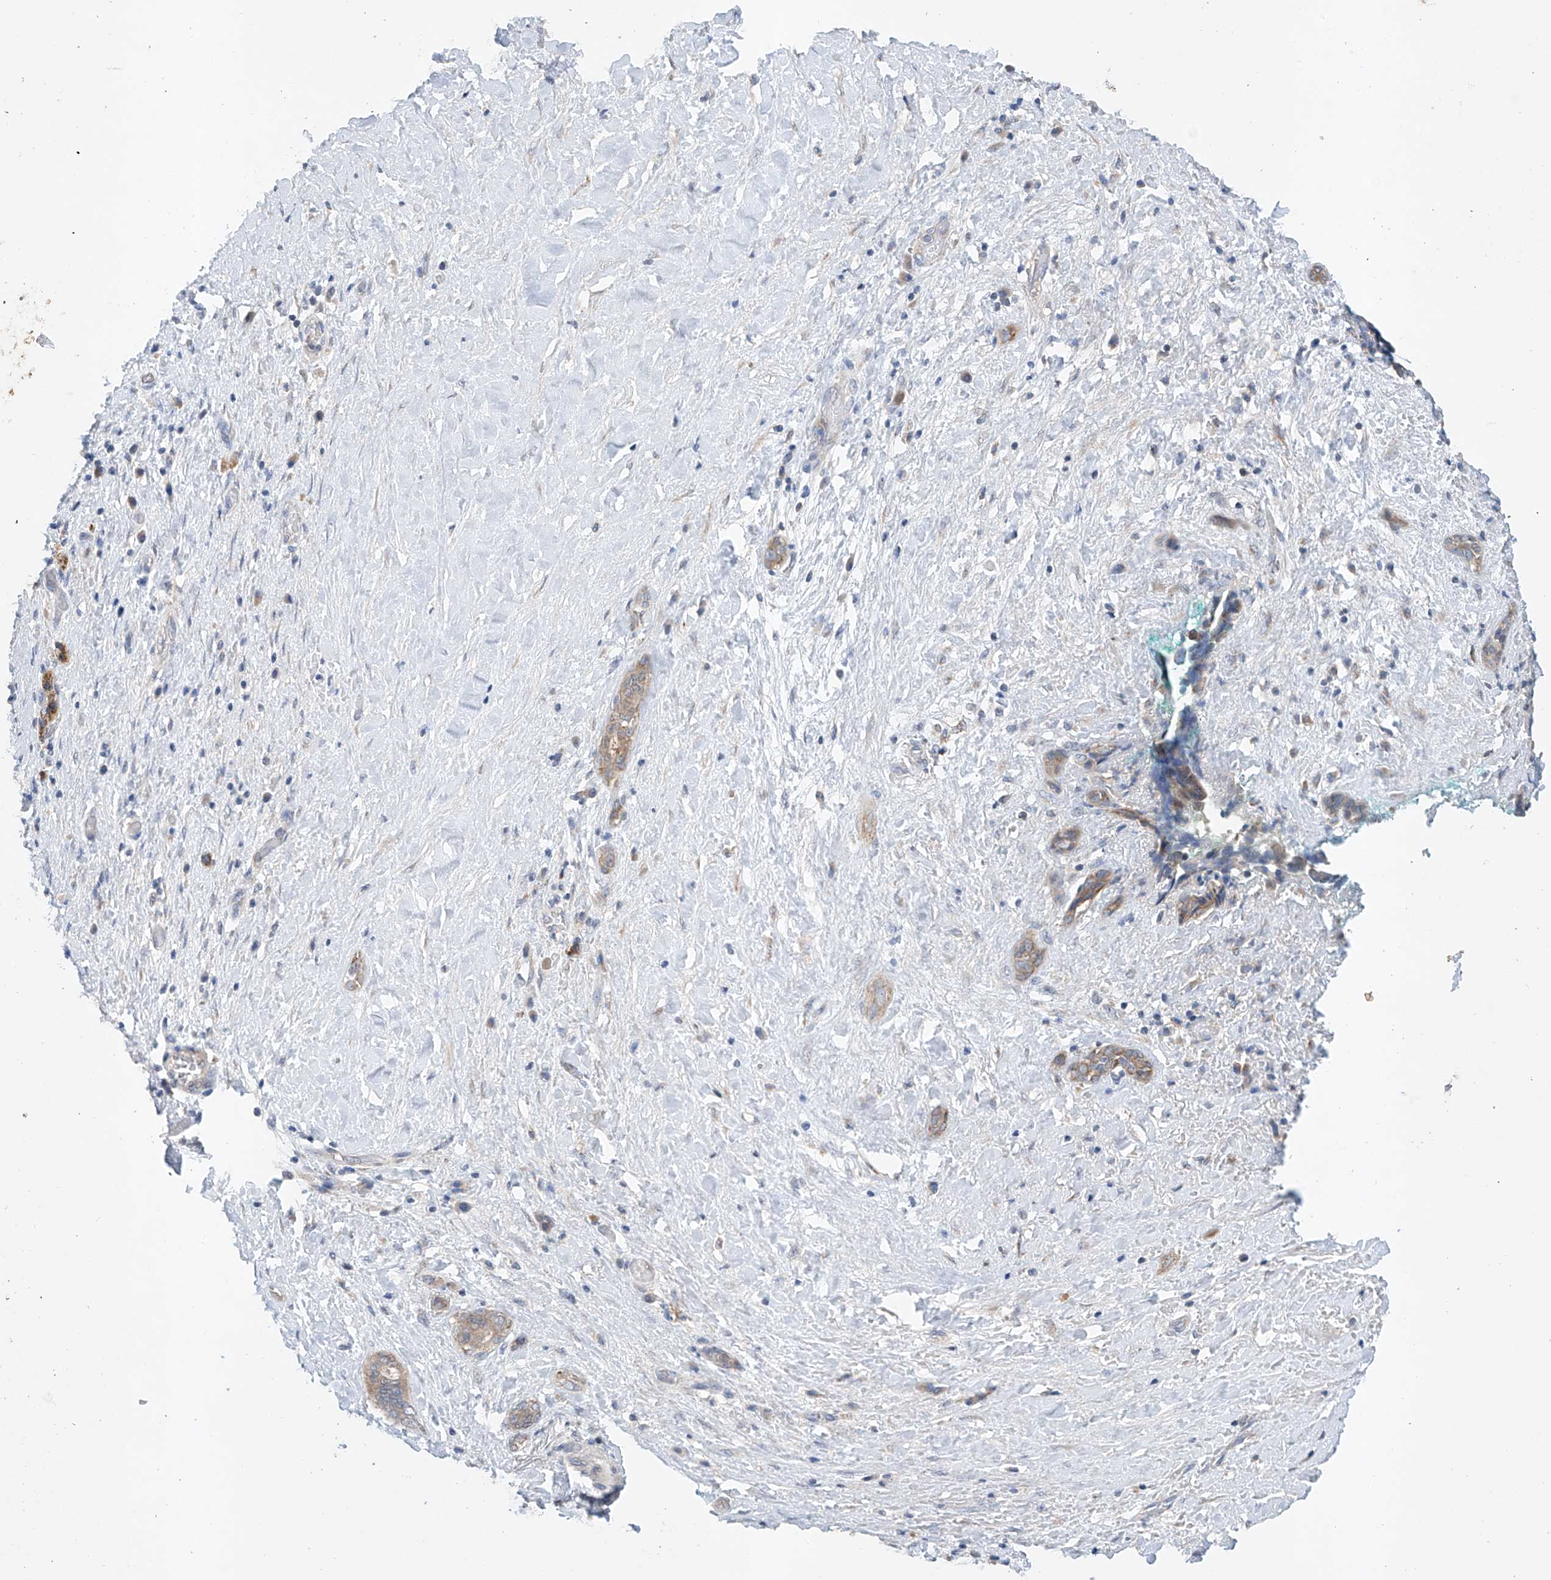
{"staining": {"intensity": "moderate", "quantity": ">75%", "location": "cytoplasmic/membranous"}, "tissue": "pancreatic cancer", "cell_type": "Tumor cells", "image_type": "cancer", "snomed": [{"axis": "morphology", "description": "Normal tissue, NOS"}, {"axis": "morphology", "description": "Adenocarcinoma, NOS"}, {"axis": "topography", "description": "Pancreas"}, {"axis": "topography", "description": "Peripheral nerve tissue"}], "caption": "A brown stain shows moderate cytoplasmic/membranous positivity of a protein in adenocarcinoma (pancreatic) tumor cells.", "gene": "GPC4", "patient": {"sex": "female", "age": 63}}